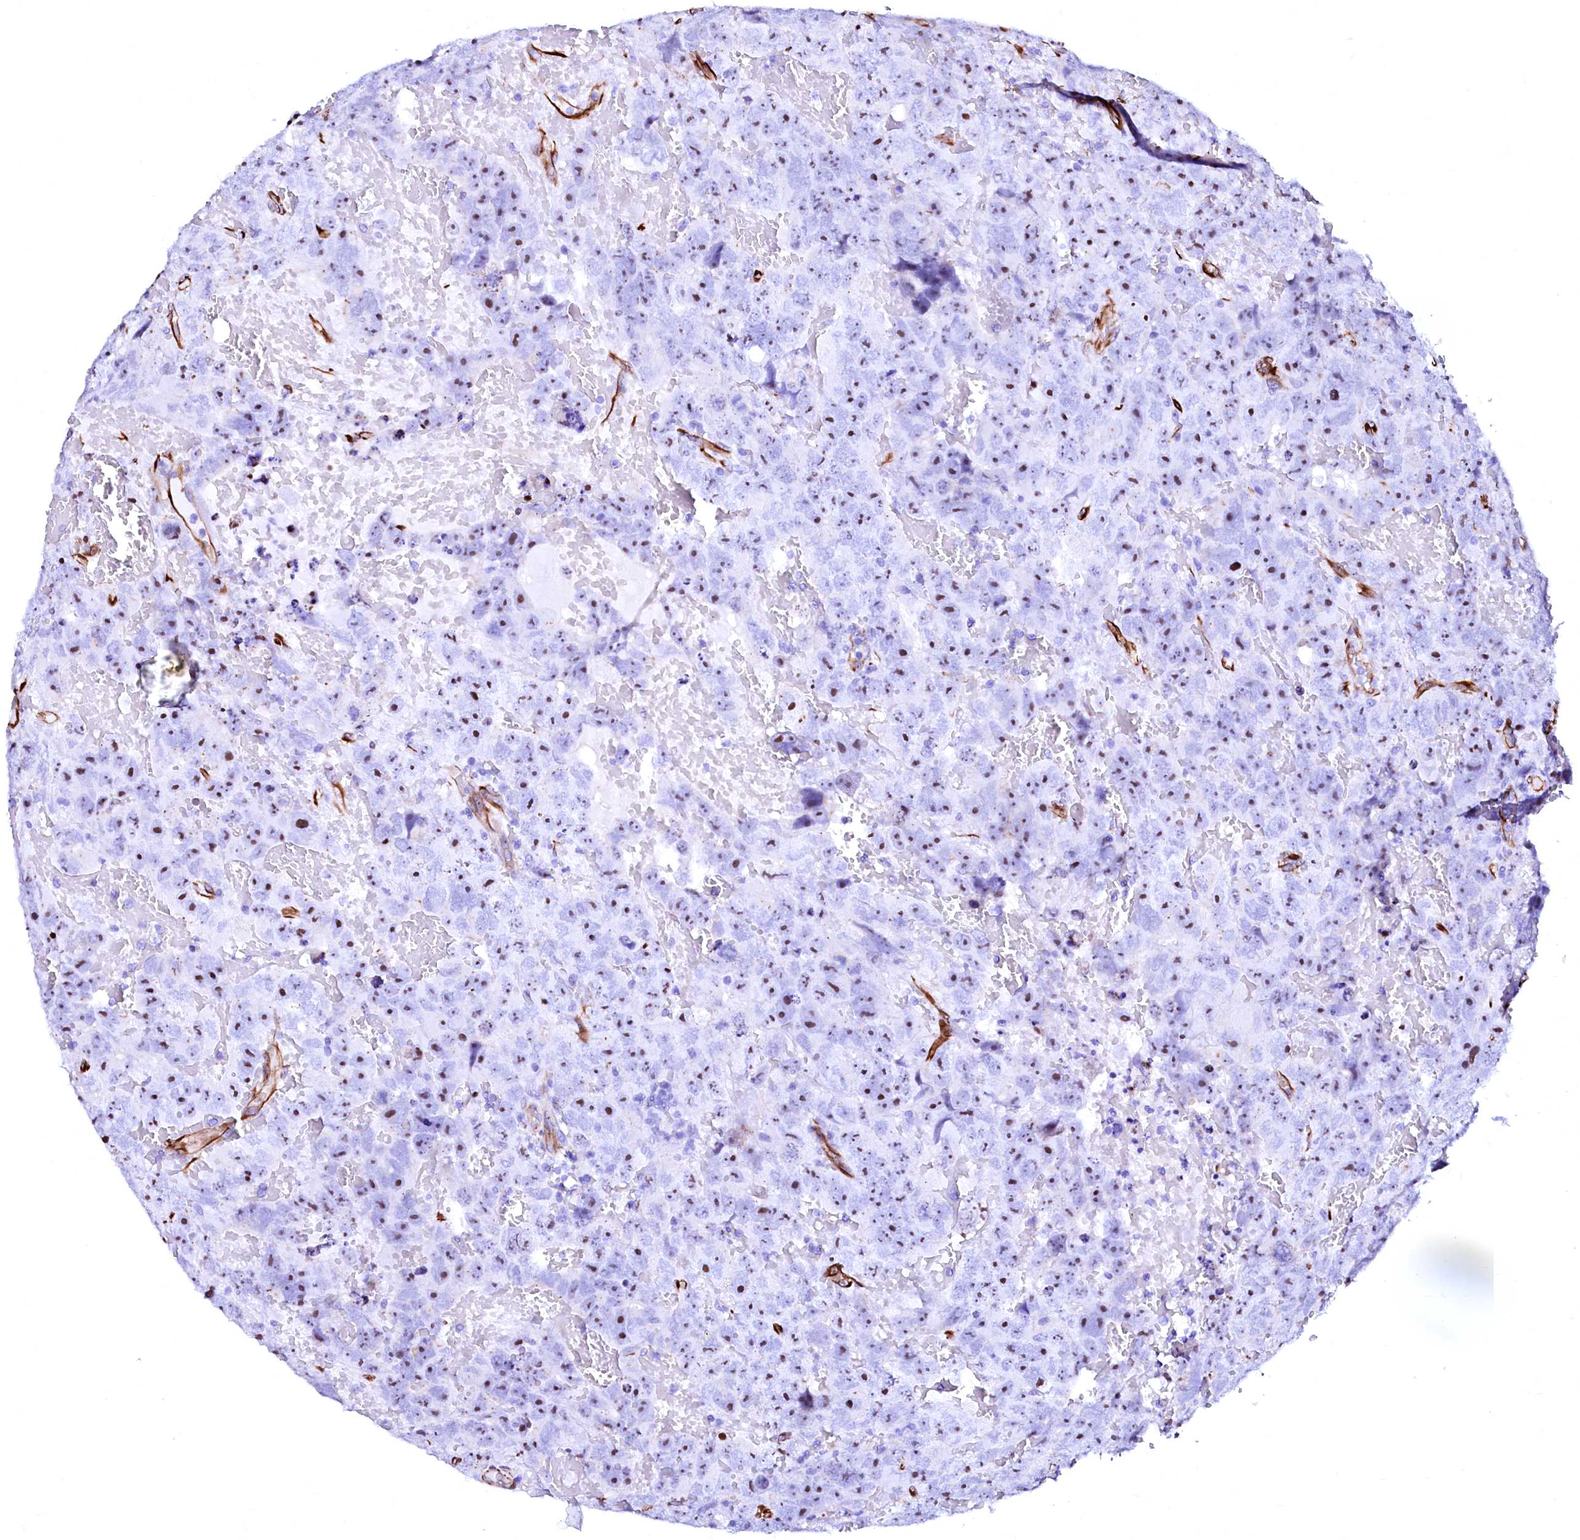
{"staining": {"intensity": "moderate", "quantity": "25%-75%", "location": "nuclear"}, "tissue": "testis cancer", "cell_type": "Tumor cells", "image_type": "cancer", "snomed": [{"axis": "morphology", "description": "Carcinoma, Embryonal, NOS"}, {"axis": "topography", "description": "Testis"}], "caption": "Immunohistochemistry (IHC) (DAB (3,3'-diaminobenzidine)) staining of human testis embryonal carcinoma reveals moderate nuclear protein expression in approximately 25%-75% of tumor cells.", "gene": "SFR1", "patient": {"sex": "male", "age": 45}}